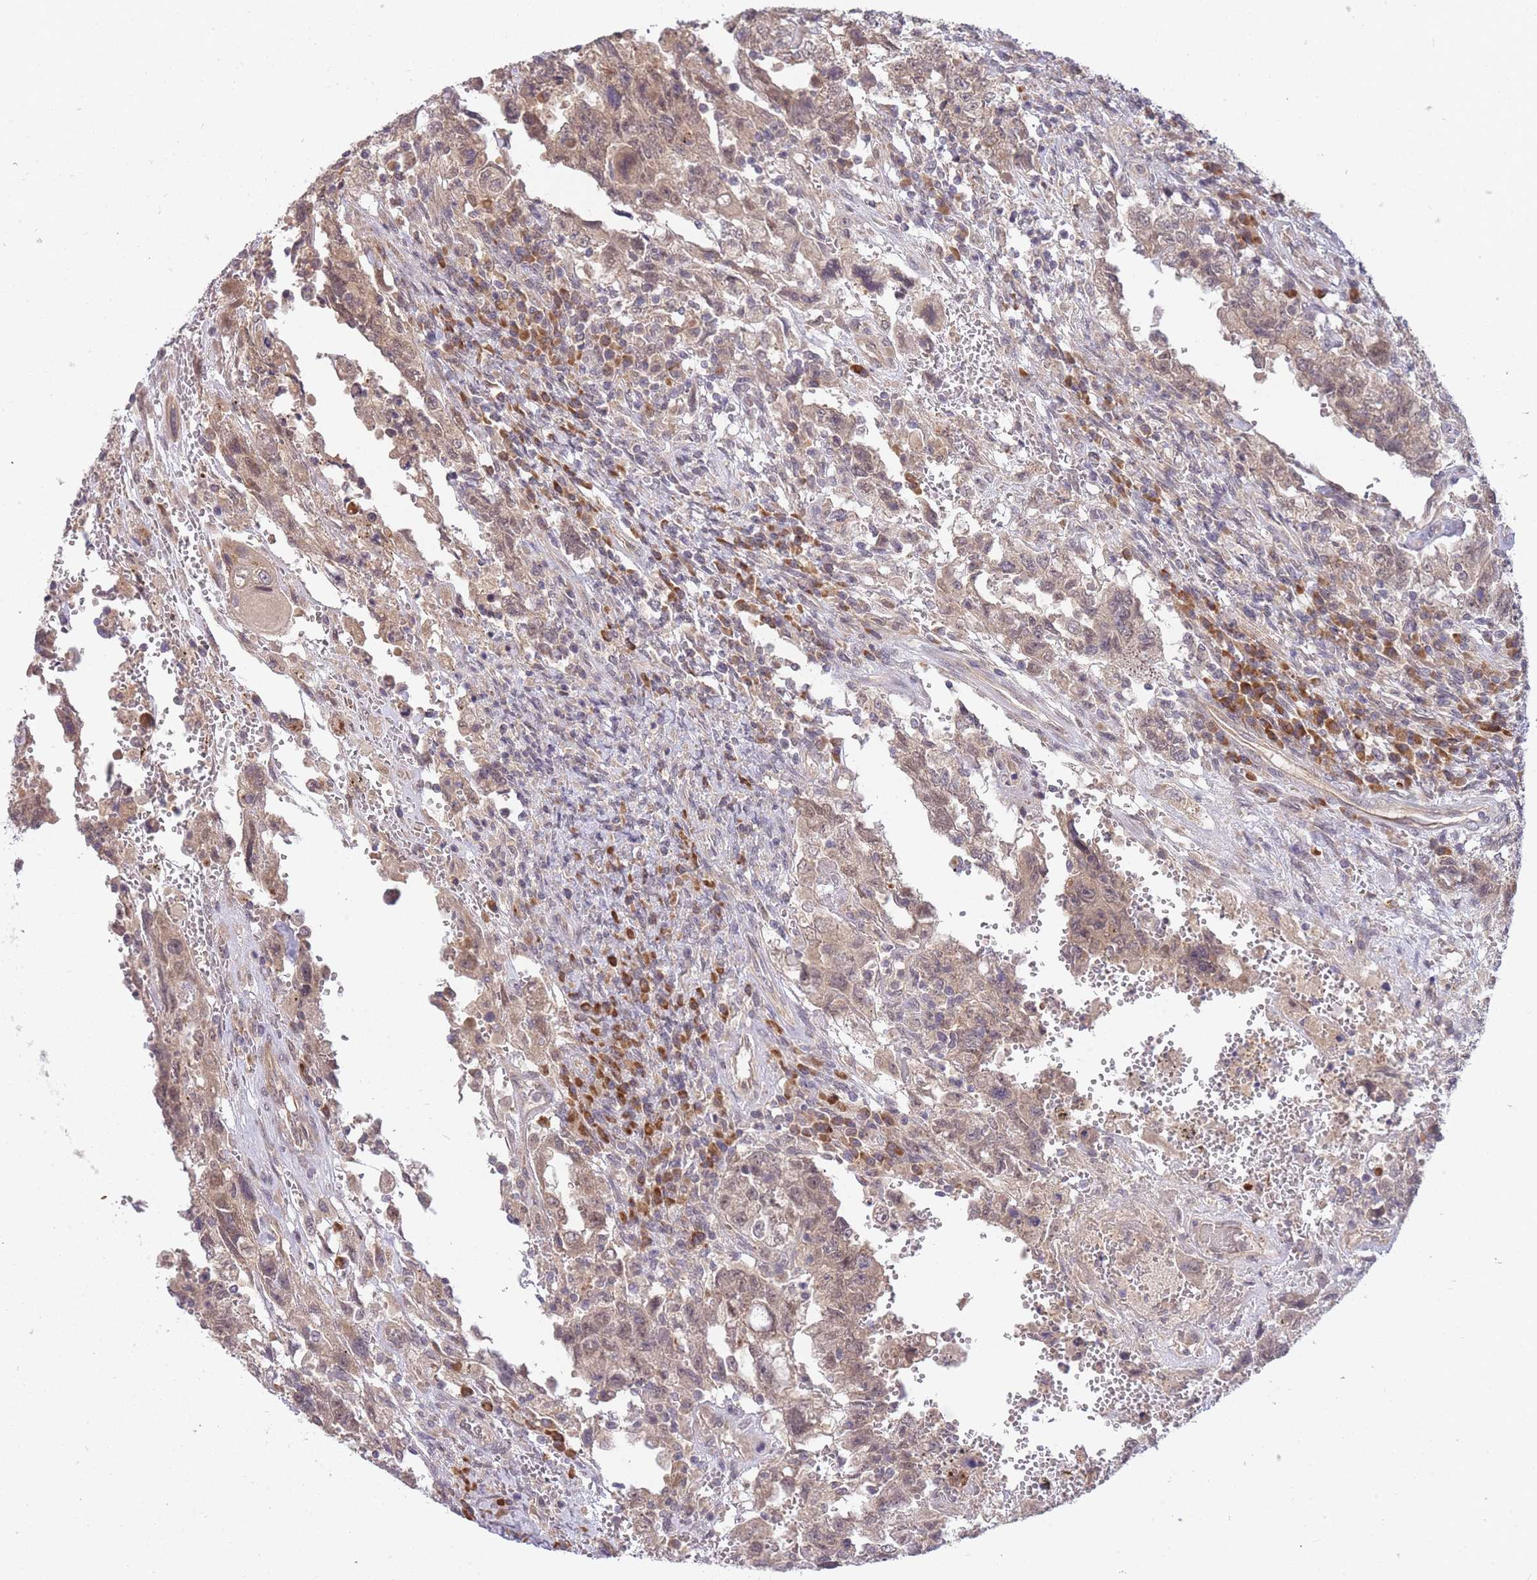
{"staining": {"intensity": "weak", "quantity": ">75%", "location": "cytoplasmic/membranous,nuclear"}, "tissue": "testis cancer", "cell_type": "Tumor cells", "image_type": "cancer", "snomed": [{"axis": "morphology", "description": "Carcinoma, Embryonal, NOS"}, {"axis": "topography", "description": "Testis"}], "caption": "Immunohistochemistry (IHC) of human testis cancer (embryonal carcinoma) reveals low levels of weak cytoplasmic/membranous and nuclear expression in about >75% of tumor cells.", "gene": "SMC6", "patient": {"sex": "male", "age": 26}}